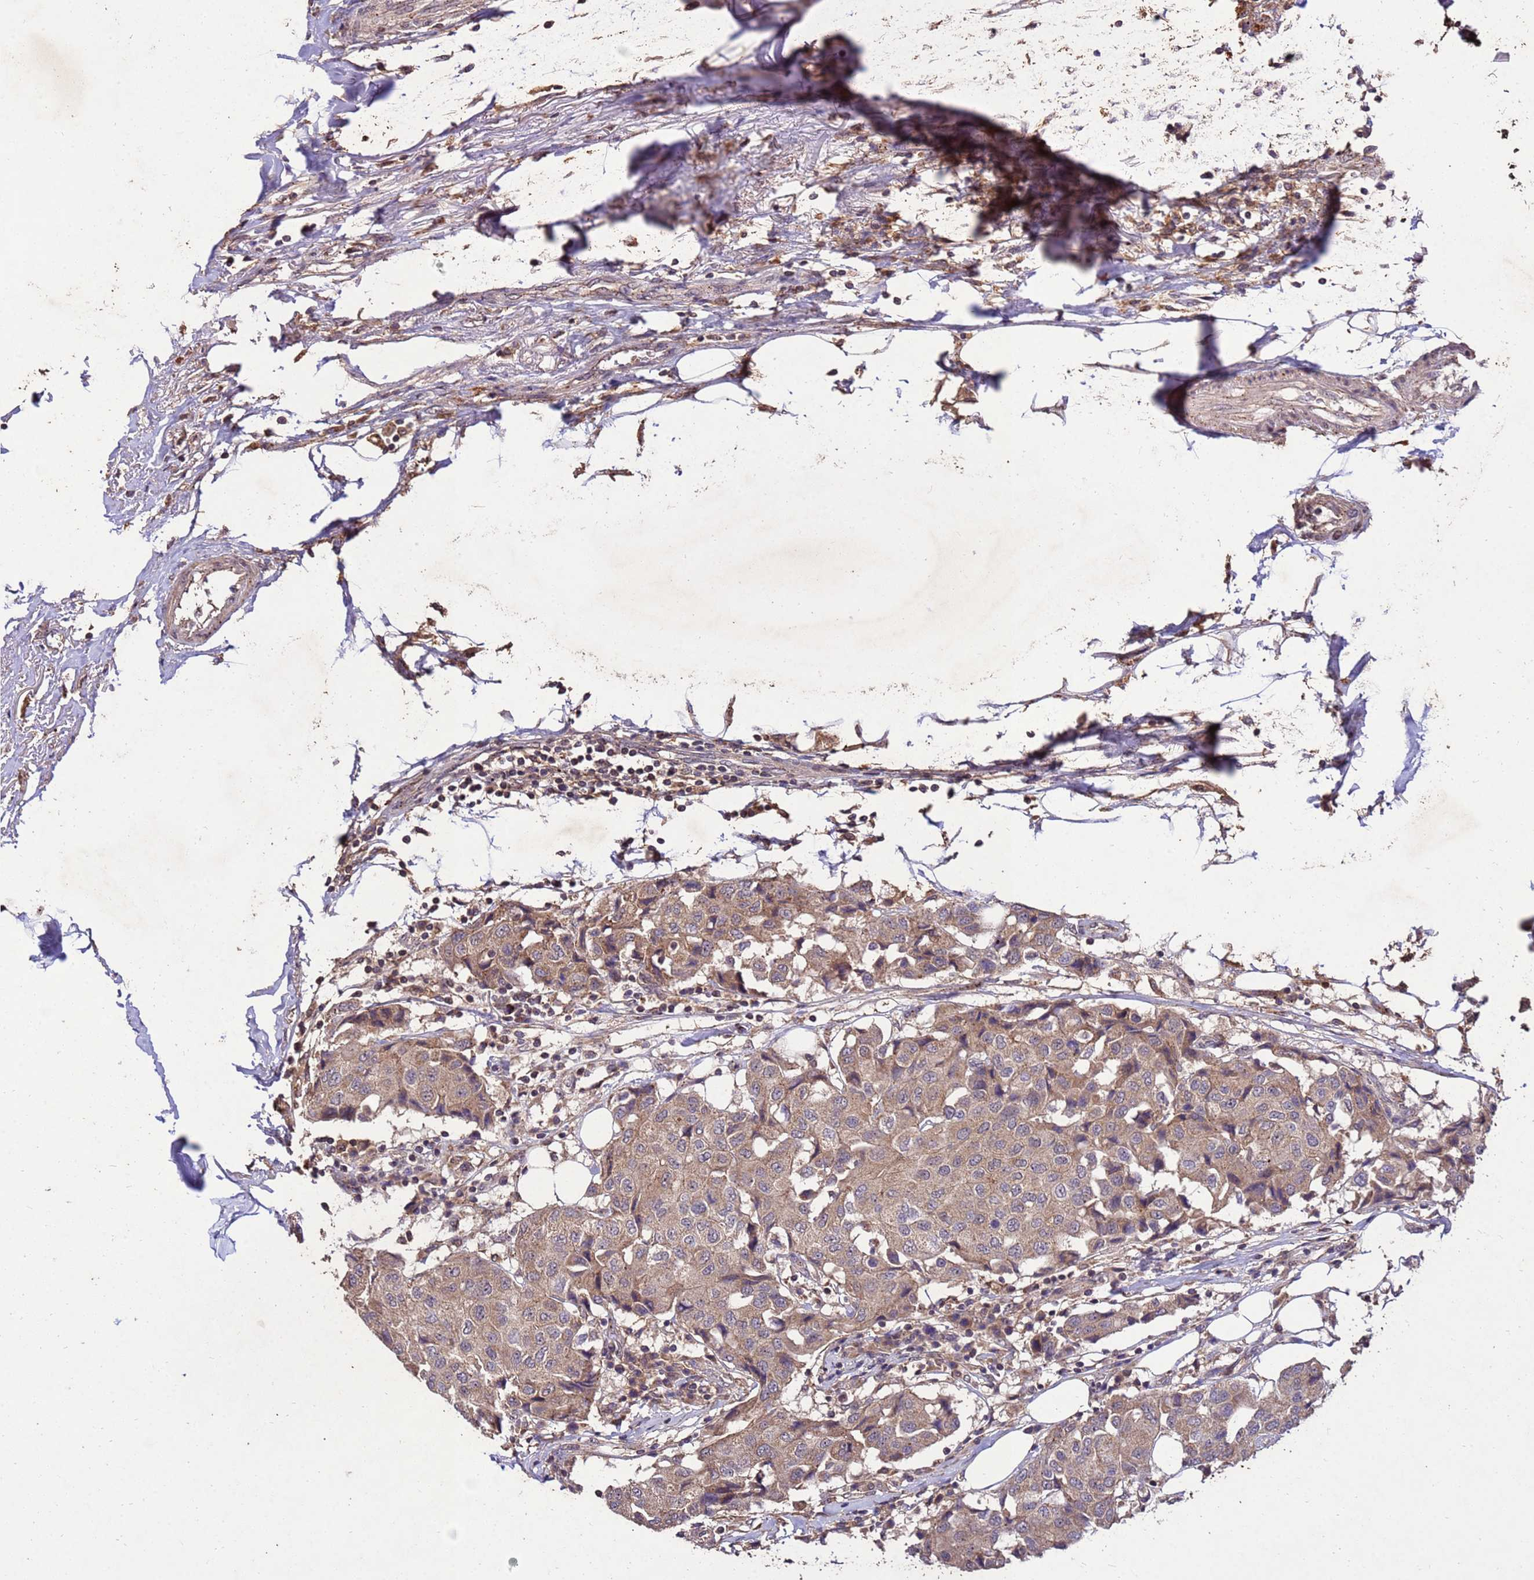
{"staining": {"intensity": "weak", "quantity": ">75%", "location": "cytoplasmic/membranous"}, "tissue": "breast cancer", "cell_type": "Tumor cells", "image_type": "cancer", "snomed": [{"axis": "morphology", "description": "Duct carcinoma"}, {"axis": "topography", "description": "Breast"}], "caption": "Breast cancer (intraductal carcinoma) stained with IHC exhibits weak cytoplasmic/membranous positivity in approximately >75% of tumor cells. Immunohistochemistry stains the protein in brown and the nuclei are stained blue.", "gene": "TOR4A", "patient": {"sex": "female", "age": 80}}